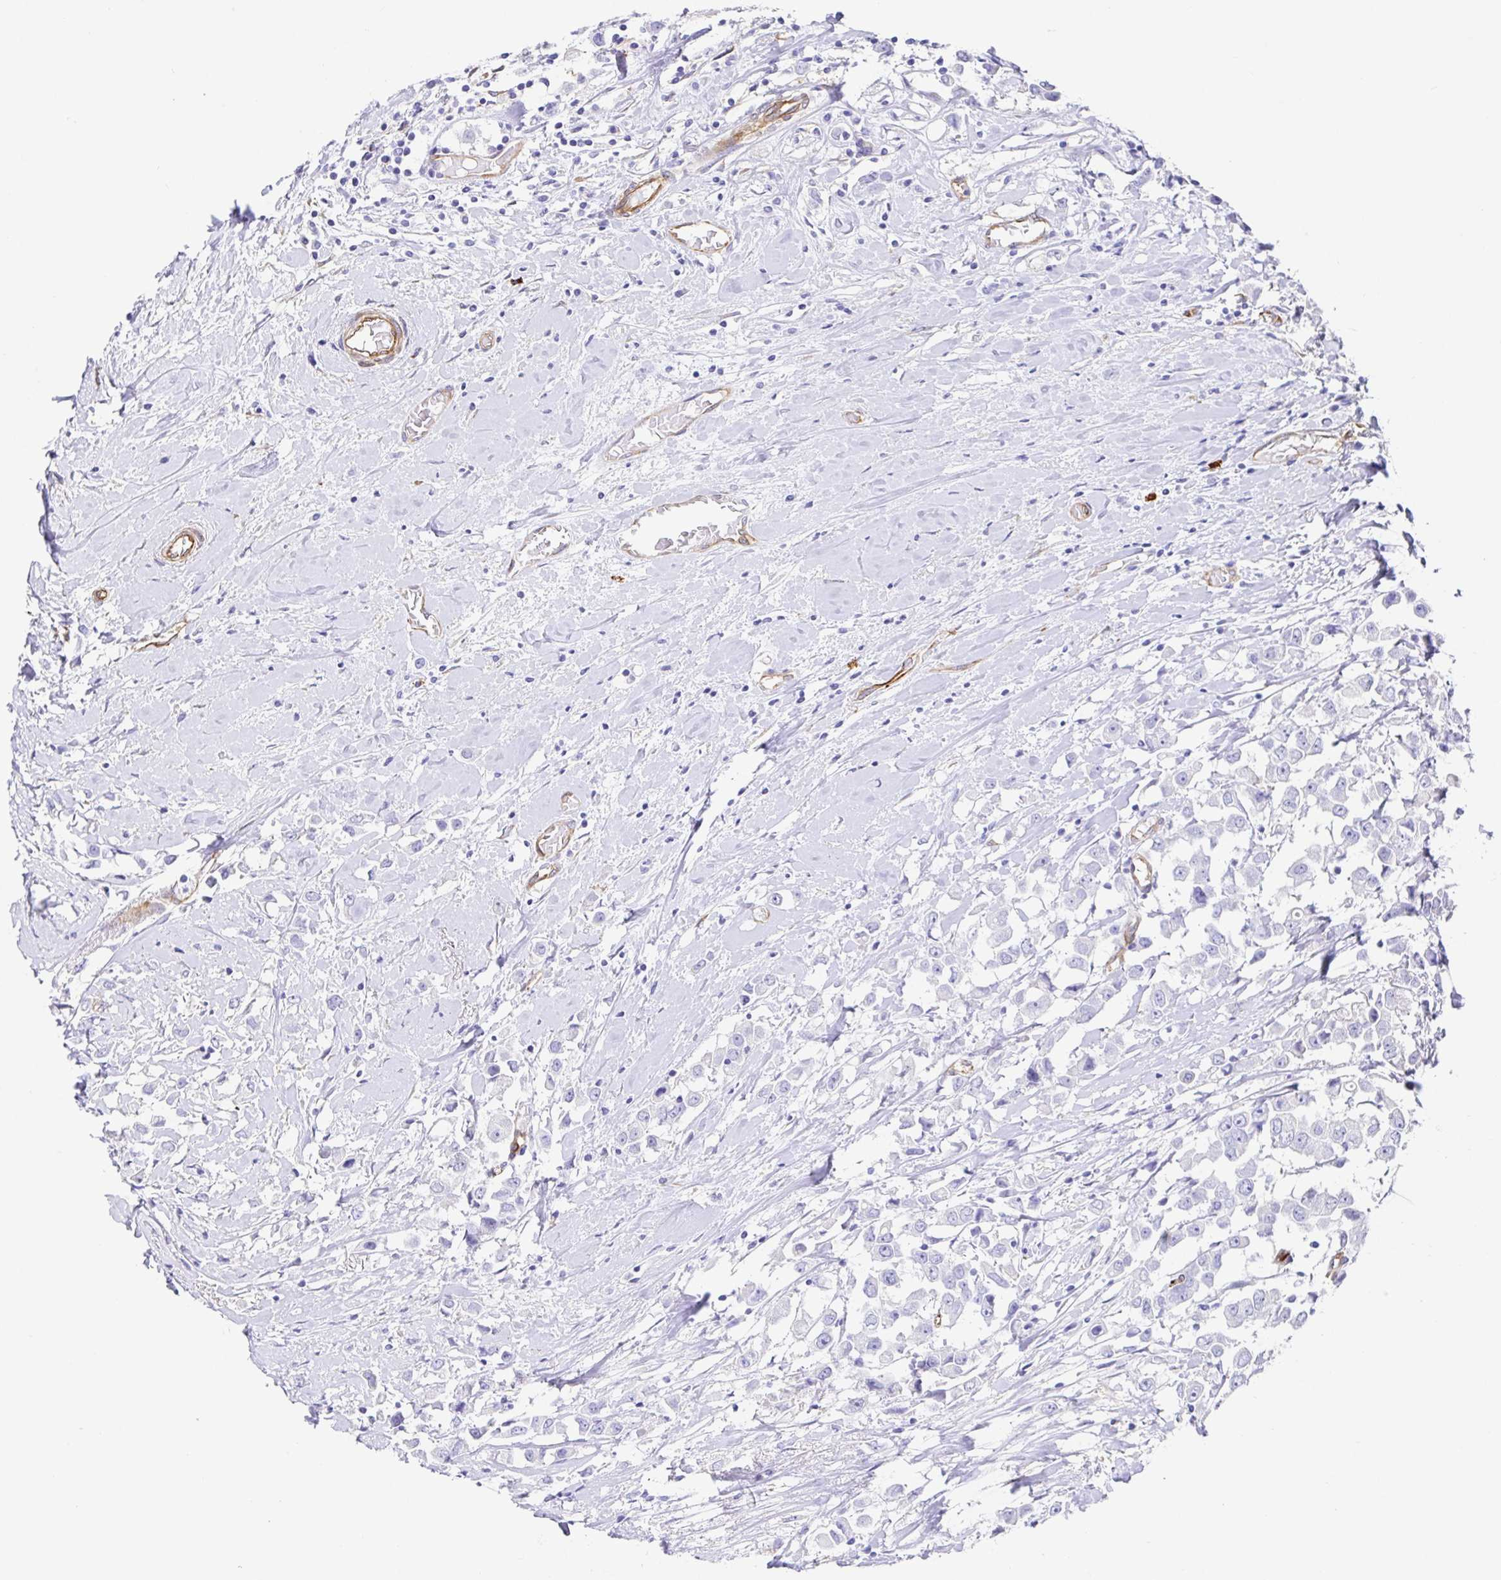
{"staining": {"intensity": "negative", "quantity": "none", "location": "none"}, "tissue": "breast cancer", "cell_type": "Tumor cells", "image_type": "cancer", "snomed": [{"axis": "morphology", "description": "Duct carcinoma"}, {"axis": "topography", "description": "Breast"}], "caption": "DAB immunohistochemical staining of invasive ductal carcinoma (breast) reveals no significant staining in tumor cells.", "gene": "DOCK1", "patient": {"sex": "female", "age": 61}}